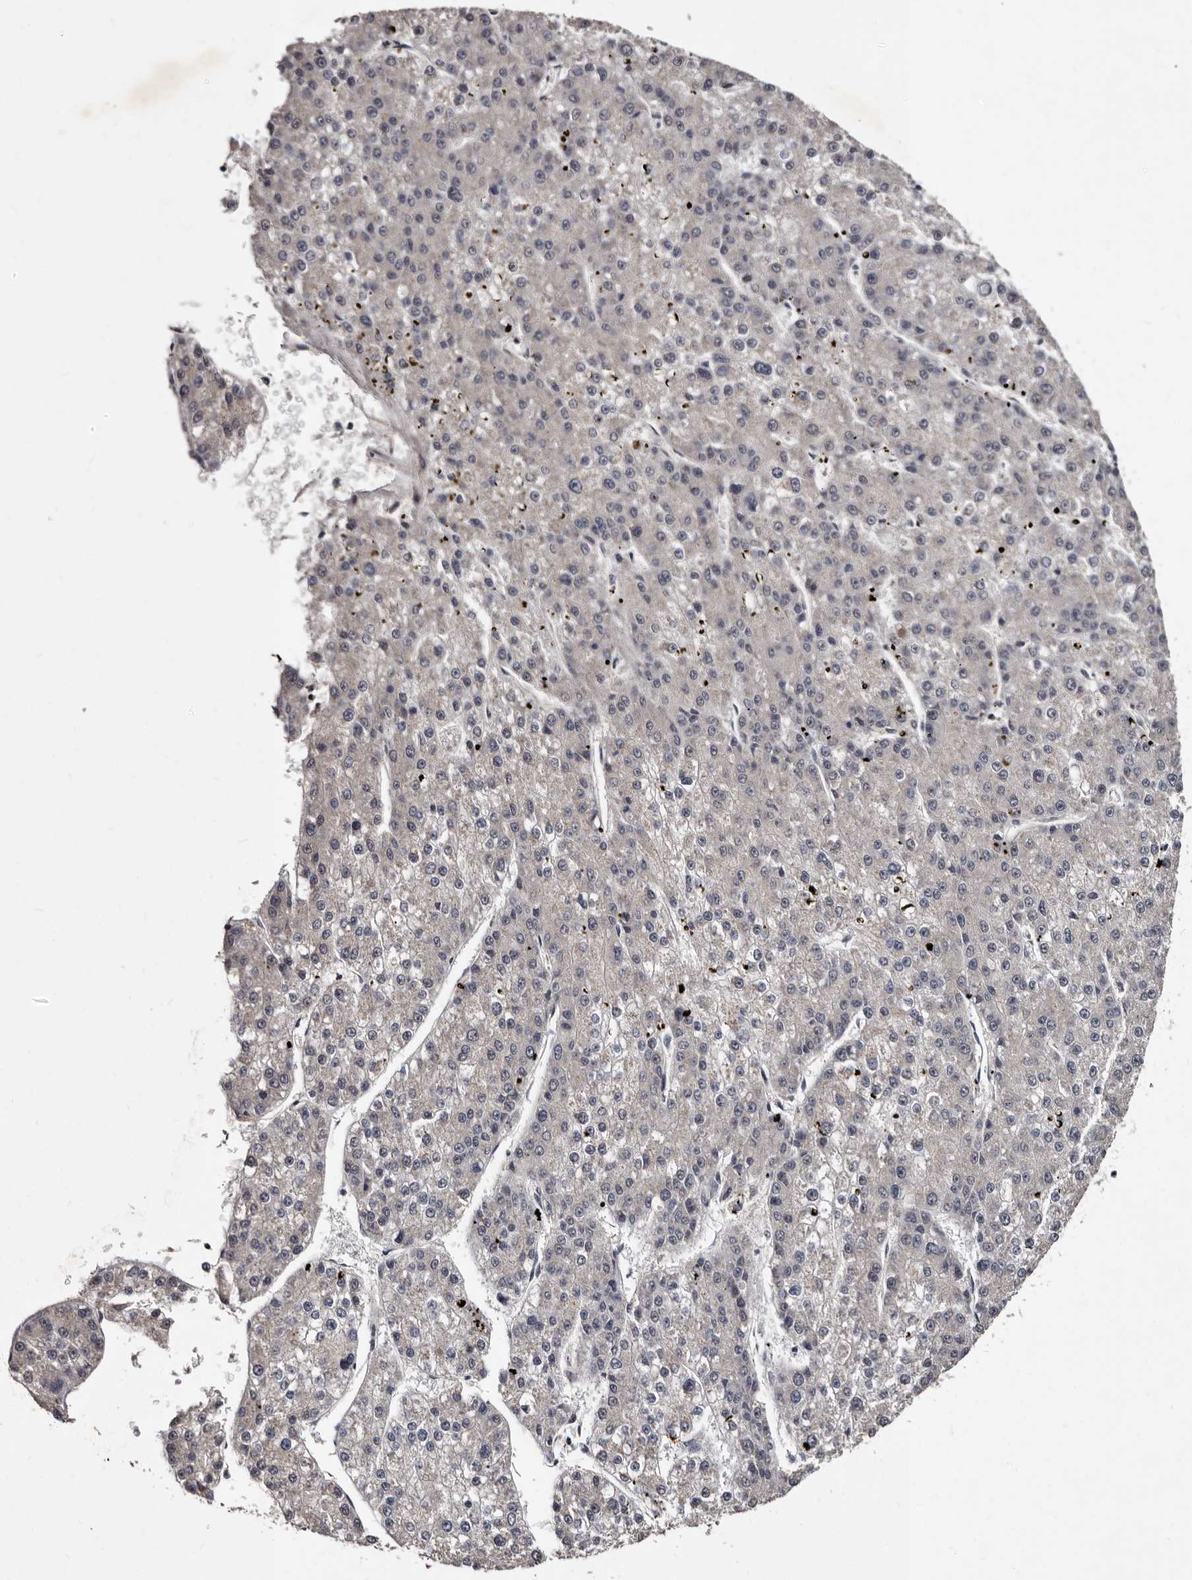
{"staining": {"intensity": "negative", "quantity": "none", "location": "none"}, "tissue": "liver cancer", "cell_type": "Tumor cells", "image_type": "cancer", "snomed": [{"axis": "morphology", "description": "Carcinoma, Hepatocellular, NOS"}, {"axis": "topography", "description": "Liver"}], "caption": "This is an immunohistochemistry (IHC) micrograph of liver cancer. There is no staining in tumor cells.", "gene": "MKRN3", "patient": {"sex": "female", "age": 73}}